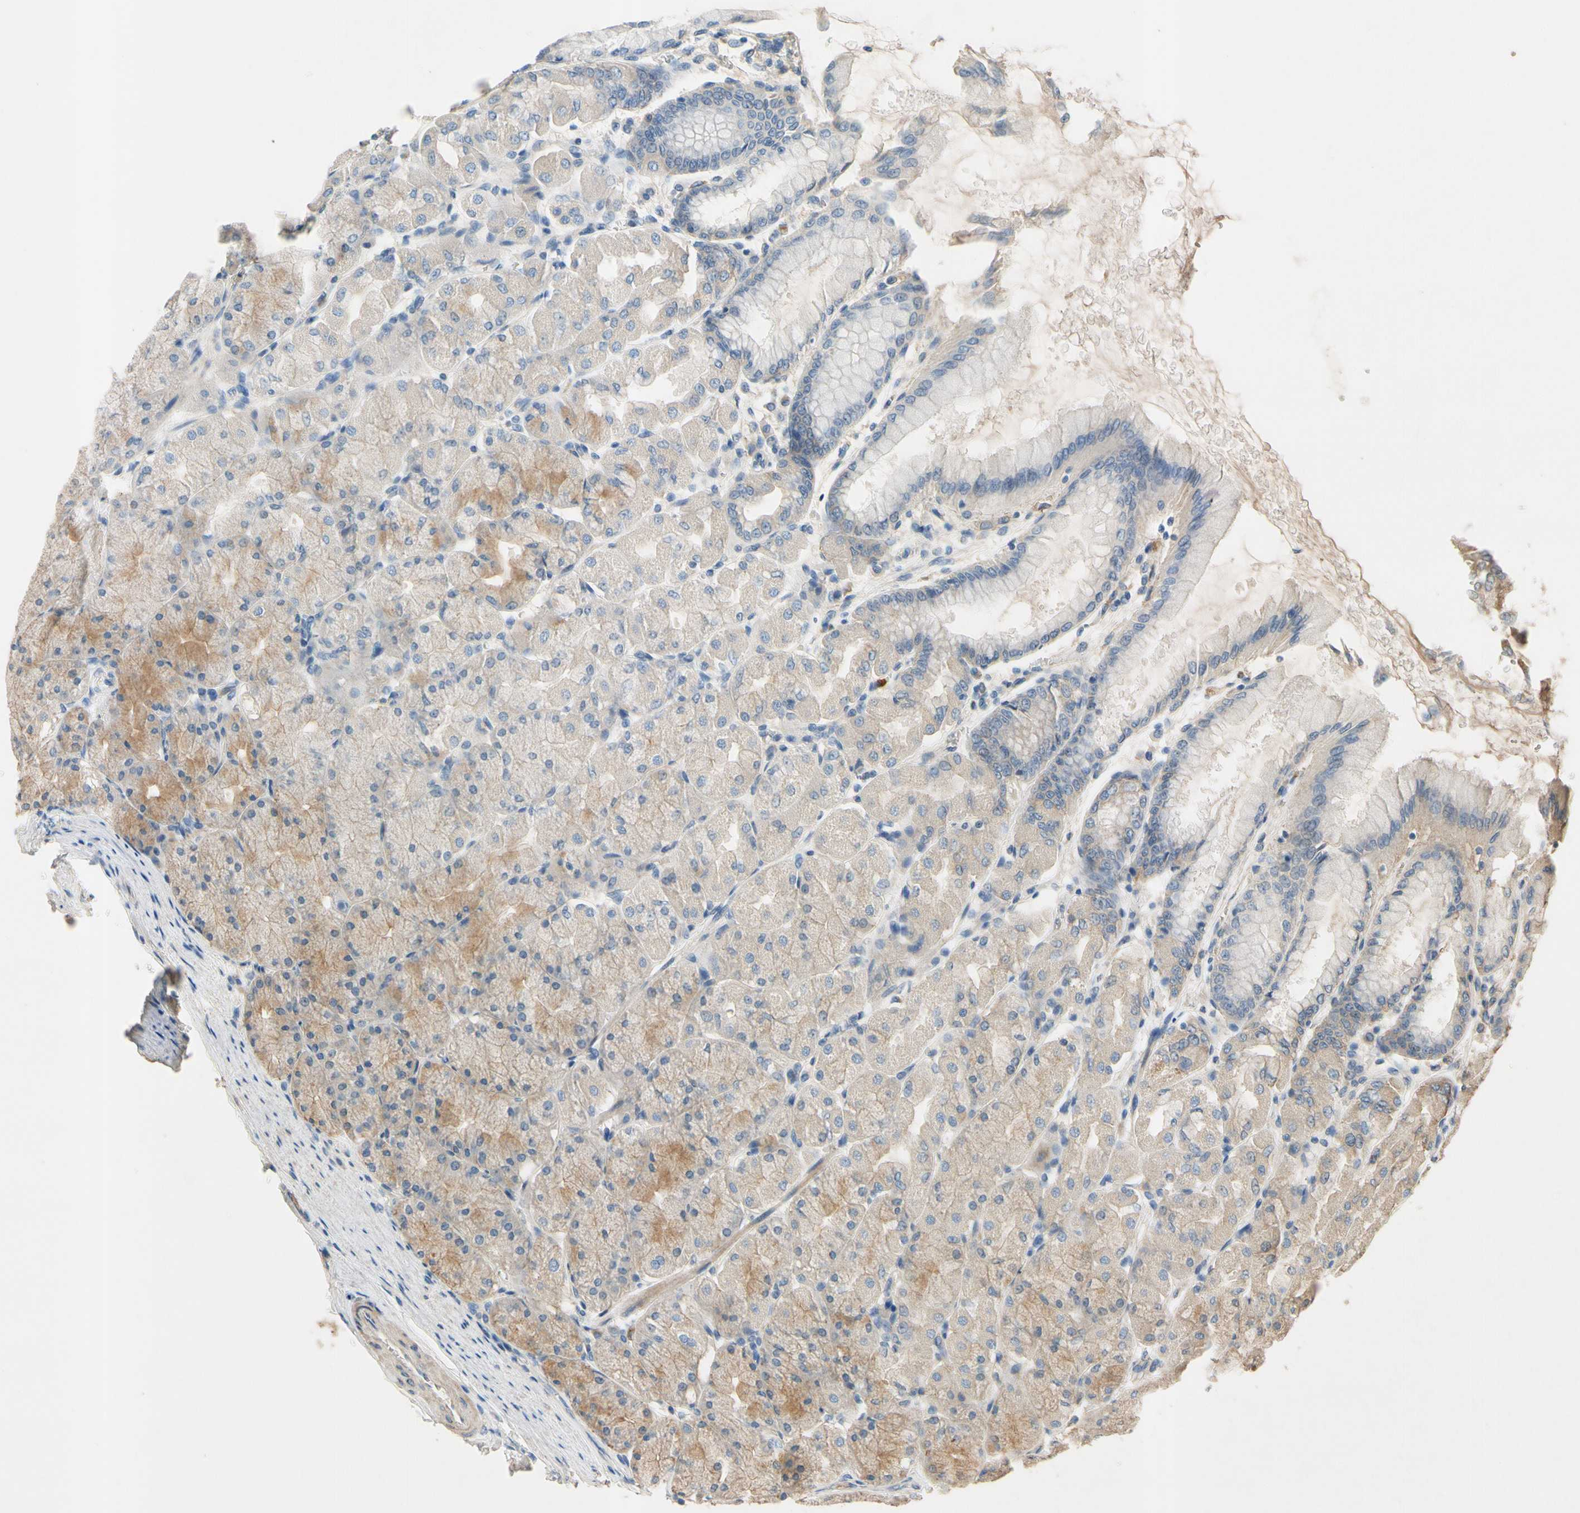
{"staining": {"intensity": "moderate", "quantity": "<25%", "location": "cytoplasmic/membranous"}, "tissue": "stomach", "cell_type": "Glandular cells", "image_type": "normal", "snomed": [{"axis": "morphology", "description": "Normal tissue, NOS"}, {"axis": "topography", "description": "Stomach, upper"}], "caption": "The photomicrograph displays staining of unremarkable stomach, revealing moderate cytoplasmic/membranous protein expression (brown color) within glandular cells. (DAB (3,3'-diaminobenzidine) = brown stain, brightfield microscopy at high magnification).", "gene": "SIGLEC5", "patient": {"sex": "female", "age": 56}}